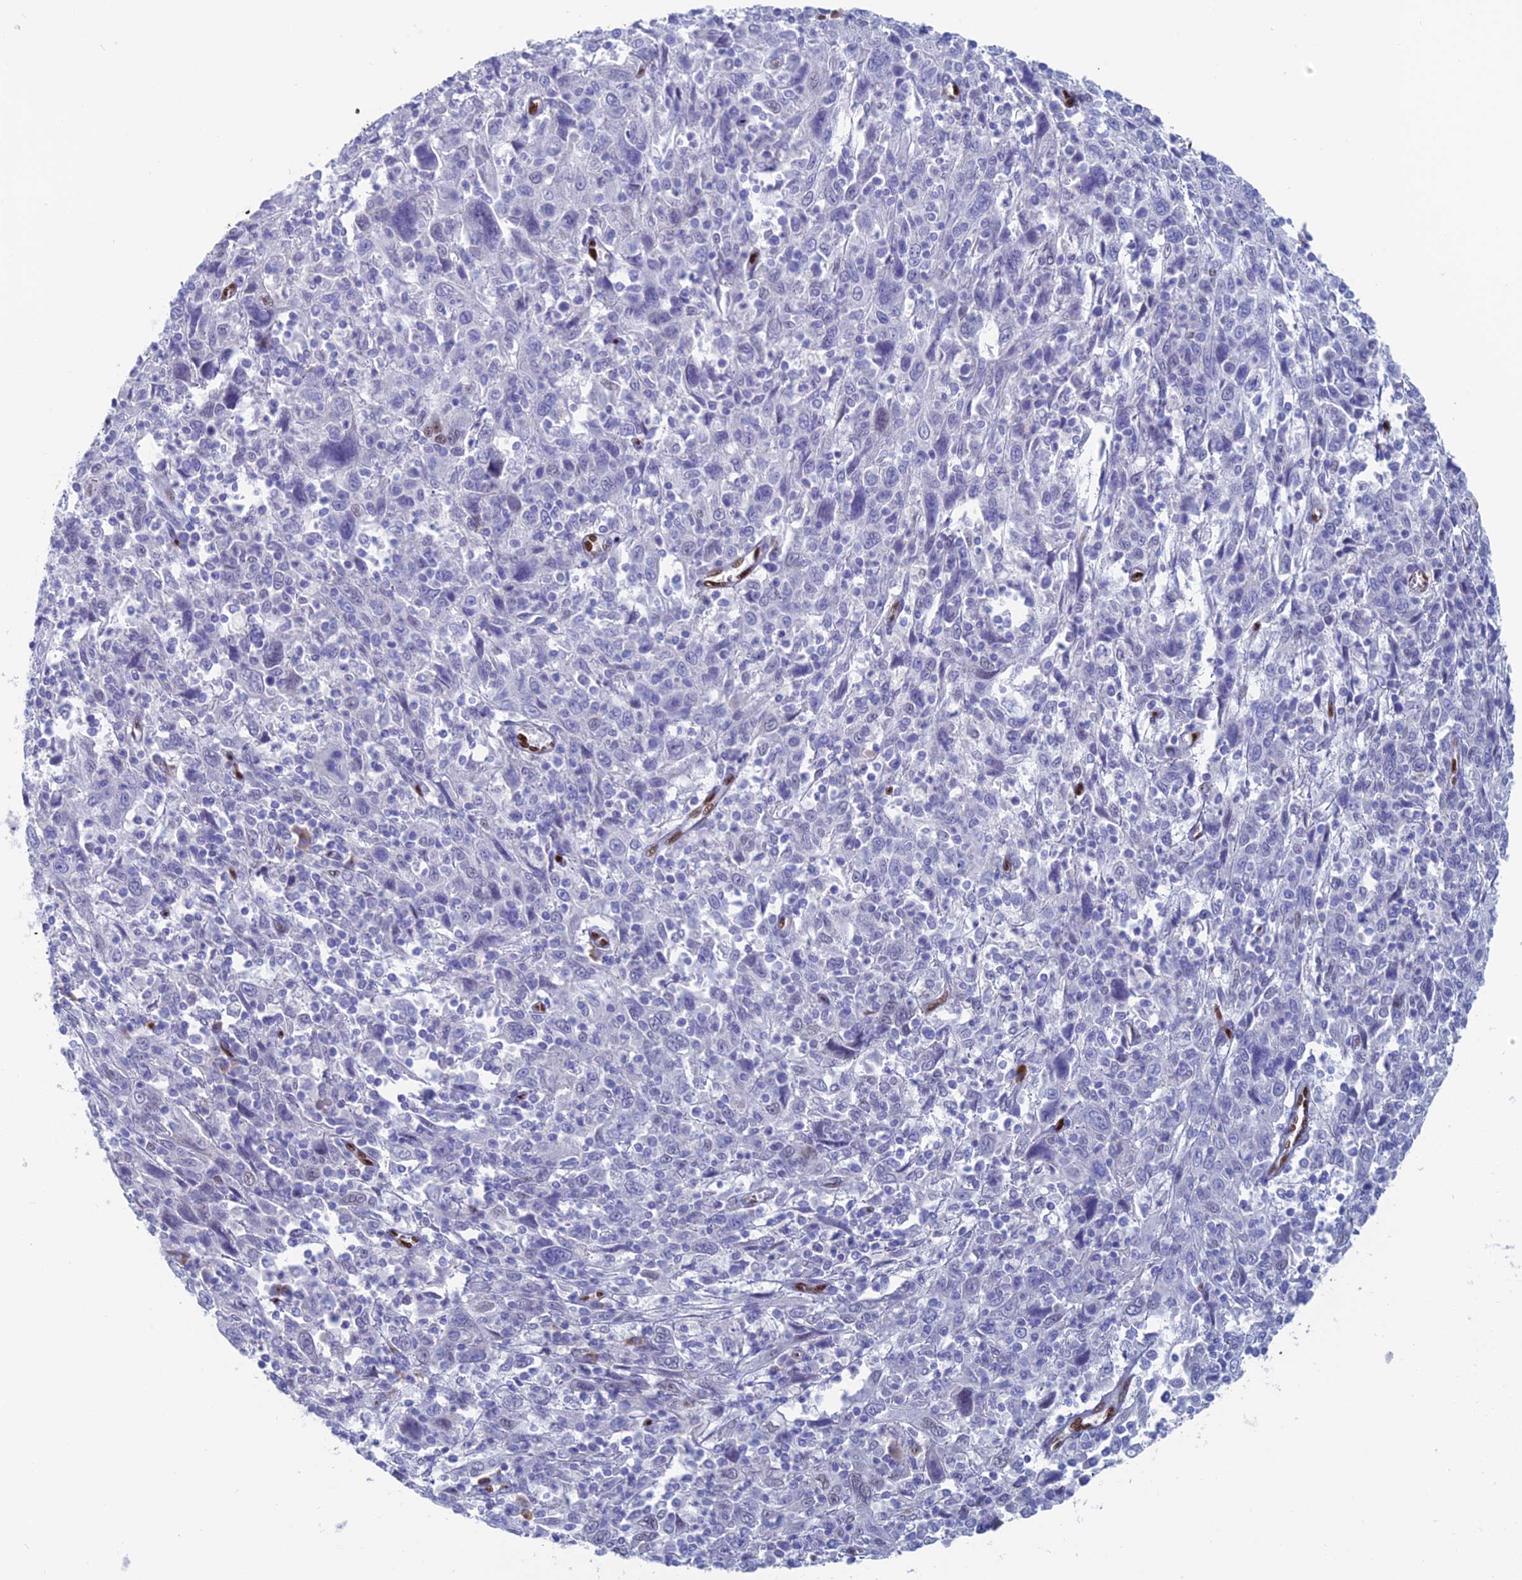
{"staining": {"intensity": "negative", "quantity": "none", "location": "none"}, "tissue": "cervical cancer", "cell_type": "Tumor cells", "image_type": "cancer", "snomed": [{"axis": "morphology", "description": "Squamous cell carcinoma, NOS"}, {"axis": "topography", "description": "Cervix"}], "caption": "DAB immunohistochemical staining of cervical cancer exhibits no significant expression in tumor cells.", "gene": "NOL4L", "patient": {"sex": "female", "age": 46}}